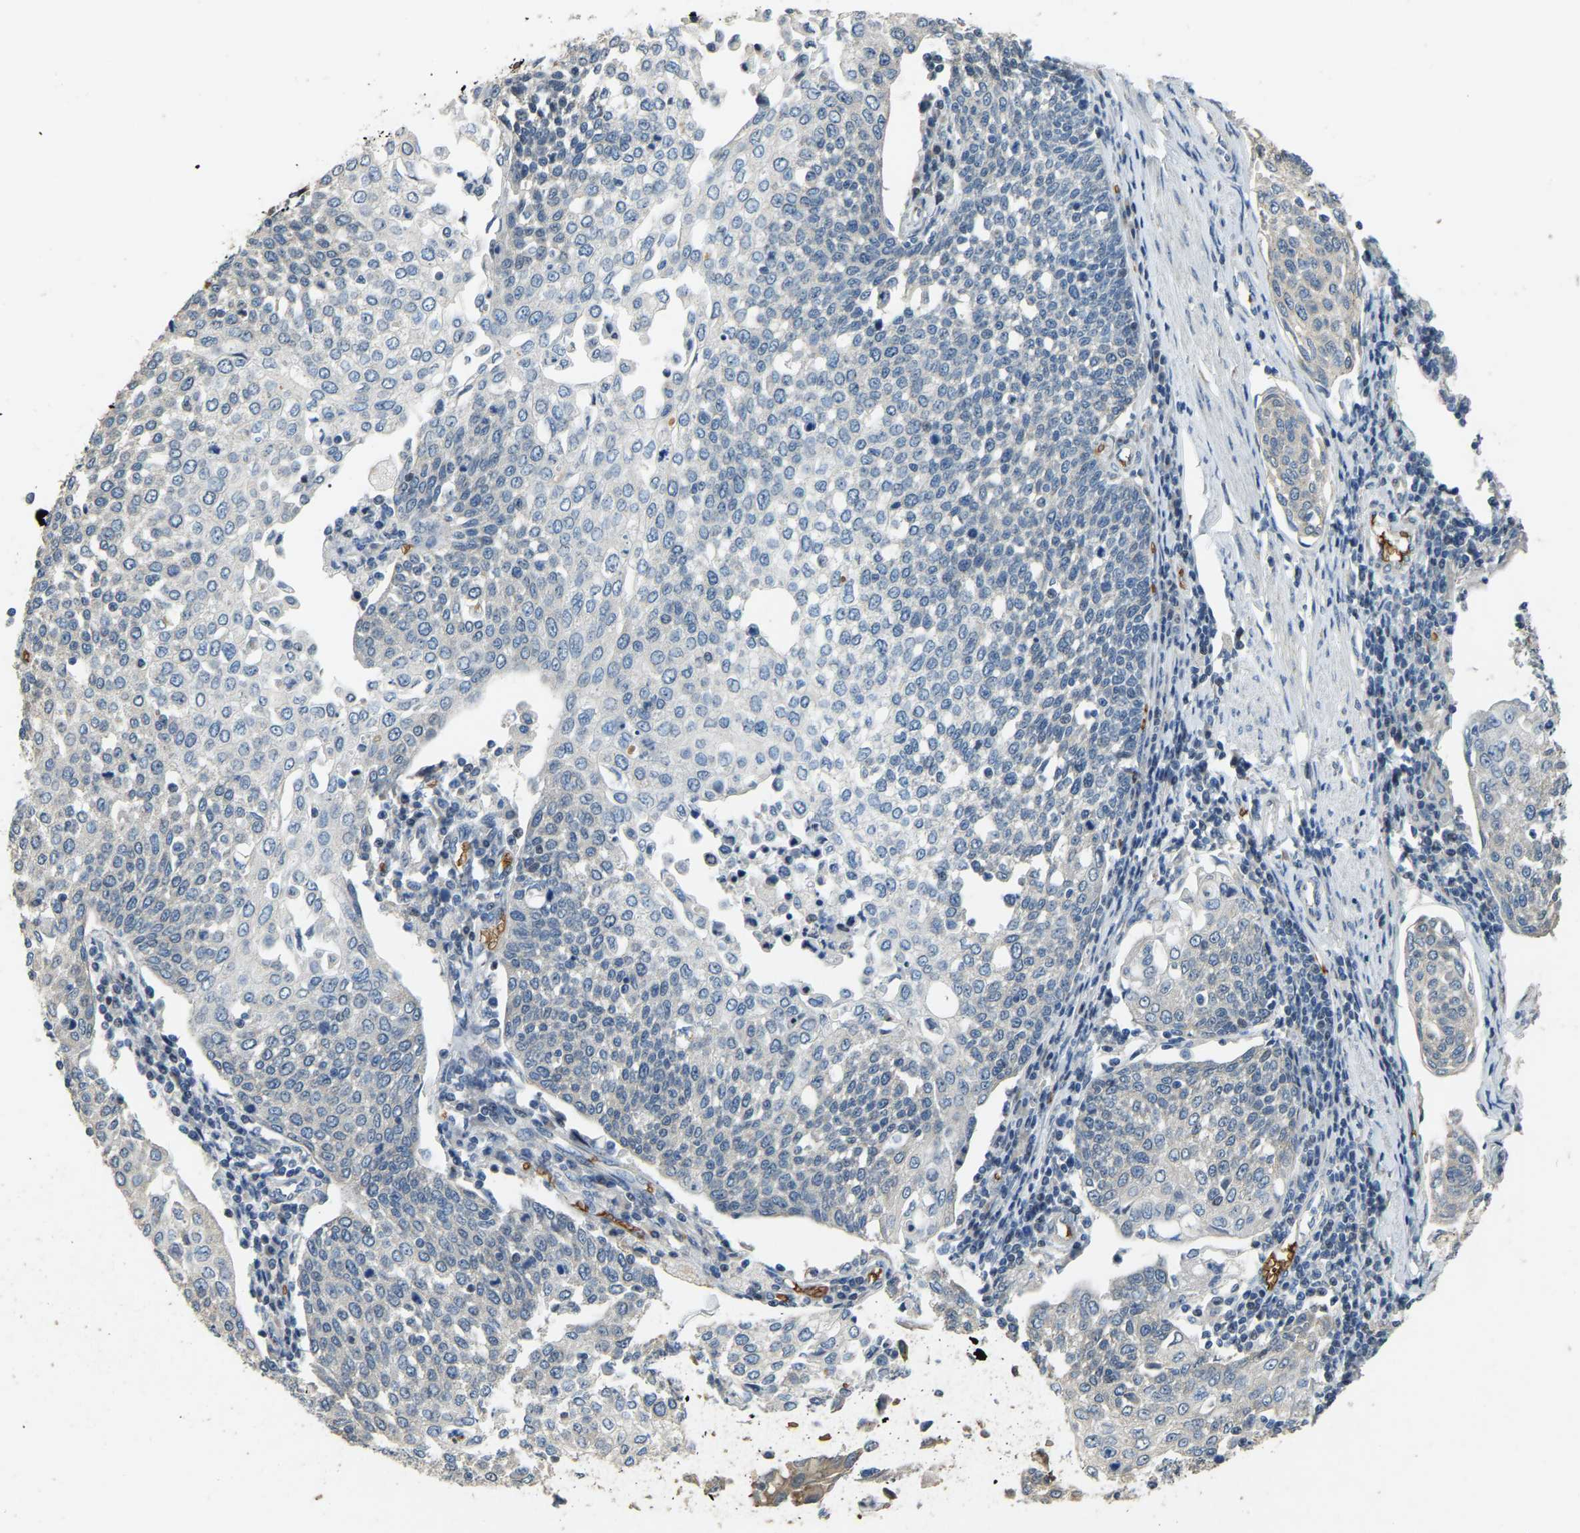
{"staining": {"intensity": "negative", "quantity": "none", "location": "none"}, "tissue": "cervical cancer", "cell_type": "Tumor cells", "image_type": "cancer", "snomed": [{"axis": "morphology", "description": "Squamous cell carcinoma, NOS"}, {"axis": "topography", "description": "Cervix"}], "caption": "Histopathology image shows no significant protein staining in tumor cells of cervical cancer.", "gene": "CFAP298", "patient": {"sex": "female", "age": 34}}